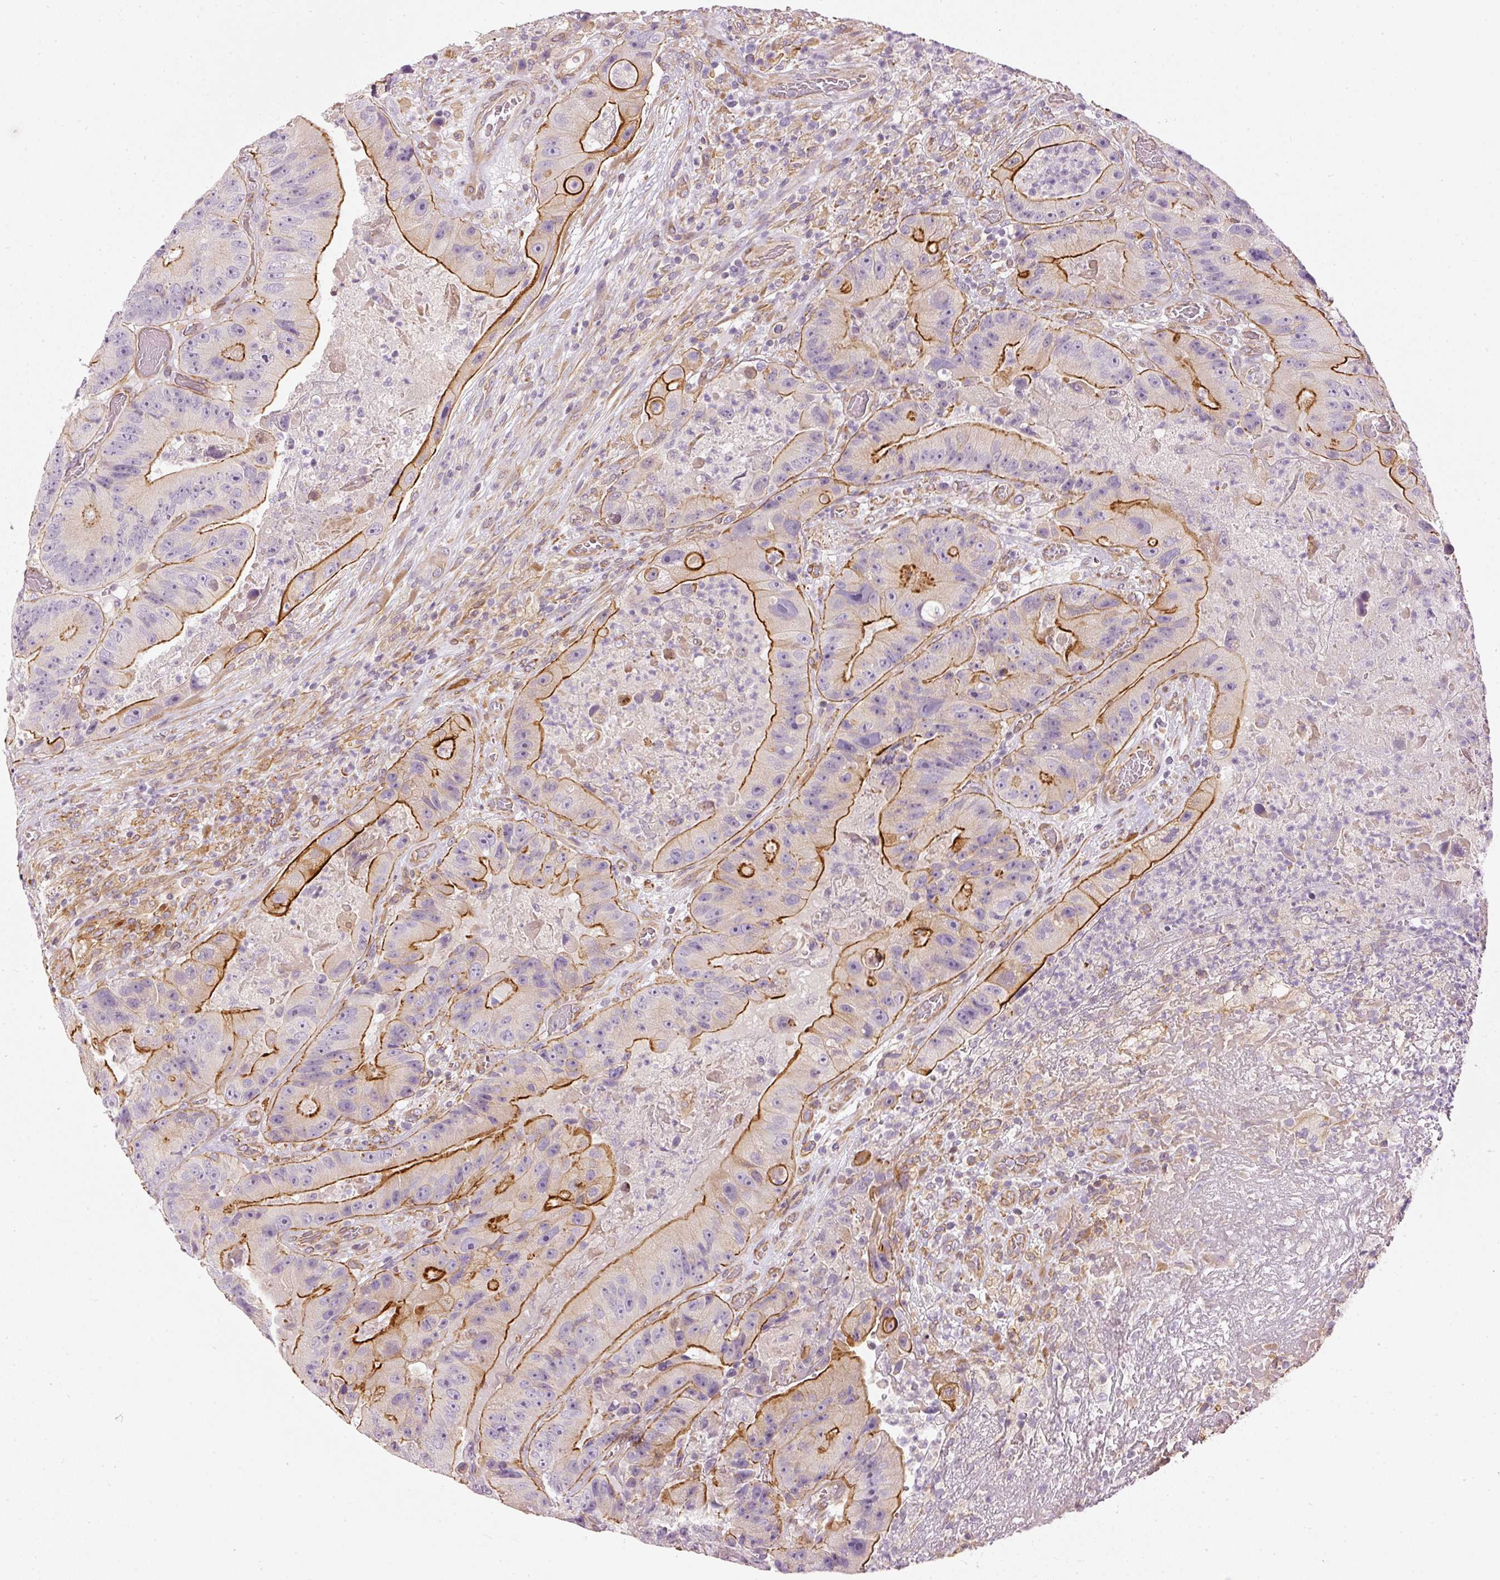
{"staining": {"intensity": "strong", "quantity": "25%-75%", "location": "cytoplasmic/membranous"}, "tissue": "colorectal cancer", "cell_type": "Tumor cells", "image_type": "cancer", "snomed": [{"axis": "morphology", "description": "Adenocarcinoma, NOS"}, {"axis": "topography", "description": "Colon"}], "caption": "IHC (DAB (3,3'-diaminobenzidine)) staining of colorectal cancer (adenocarcinoma) demonstrates strong cytoplasmic/membranous protein expression in about 25%-75% of tumor cells.", "gene": "OSR2", "patient": {"sex": "female", "age": 86}}